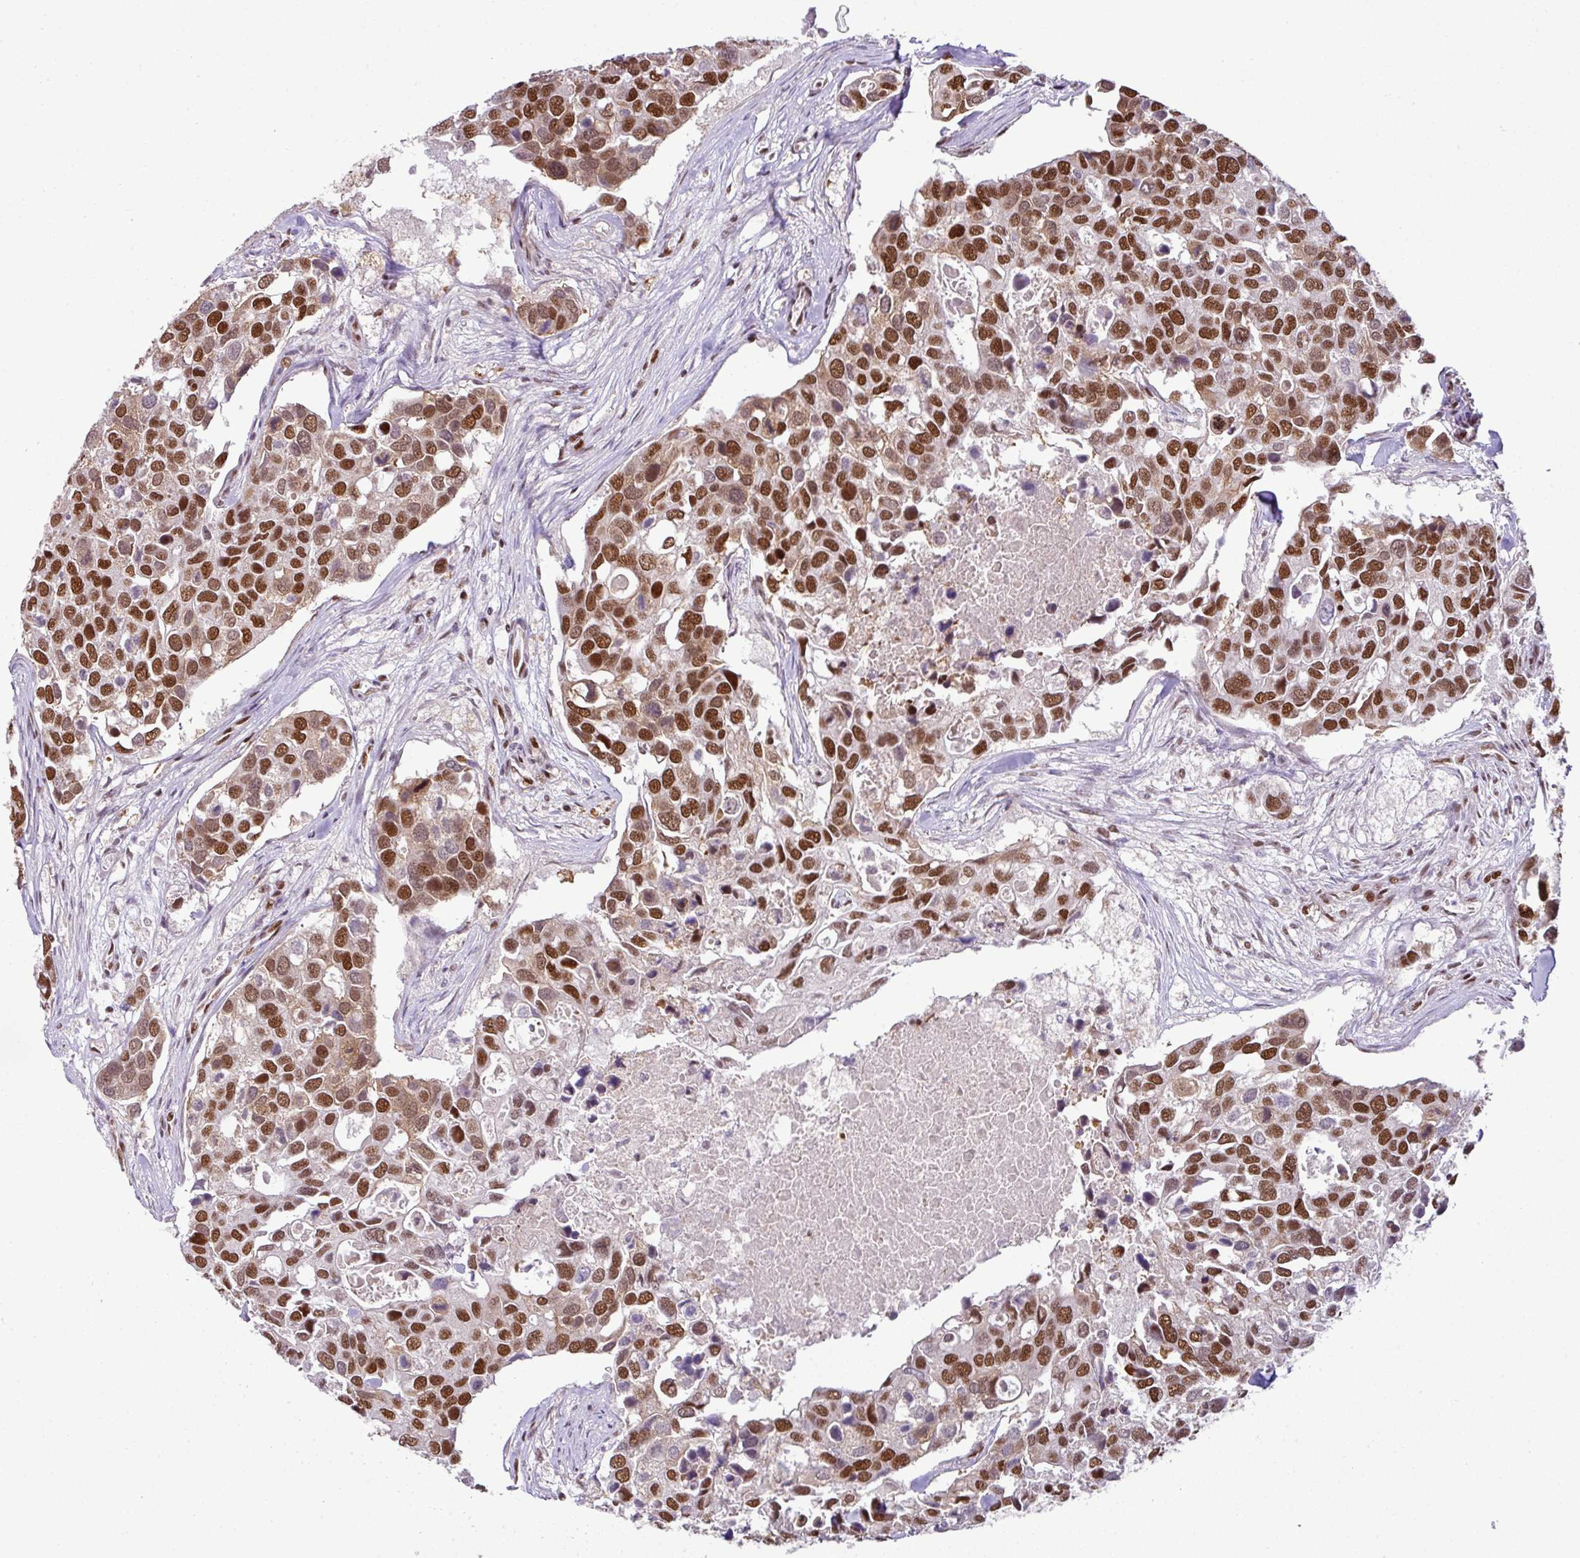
{"staining": {"intensity": "moderate", "quantity": ">75%", "location": "nuclear"}, "tissue": "breast cancer", "cell_type": "Tumor cells", "image_type": "cancer", "snomed": [{"axis": "morphology", "description": "Duct carcinoma"}, {"axis": "topography", "description": "Breast"}], "caption": "DAB (3,3'-diaminobenzidine) immunohistochemical staining of invasive ductal carcinoma (breast) demonstrates moderate nuclear protein expression in approximately >75% of tumor cells.", "gene": "PGAP4", "patient": {"sex": "female", "age": 83}}